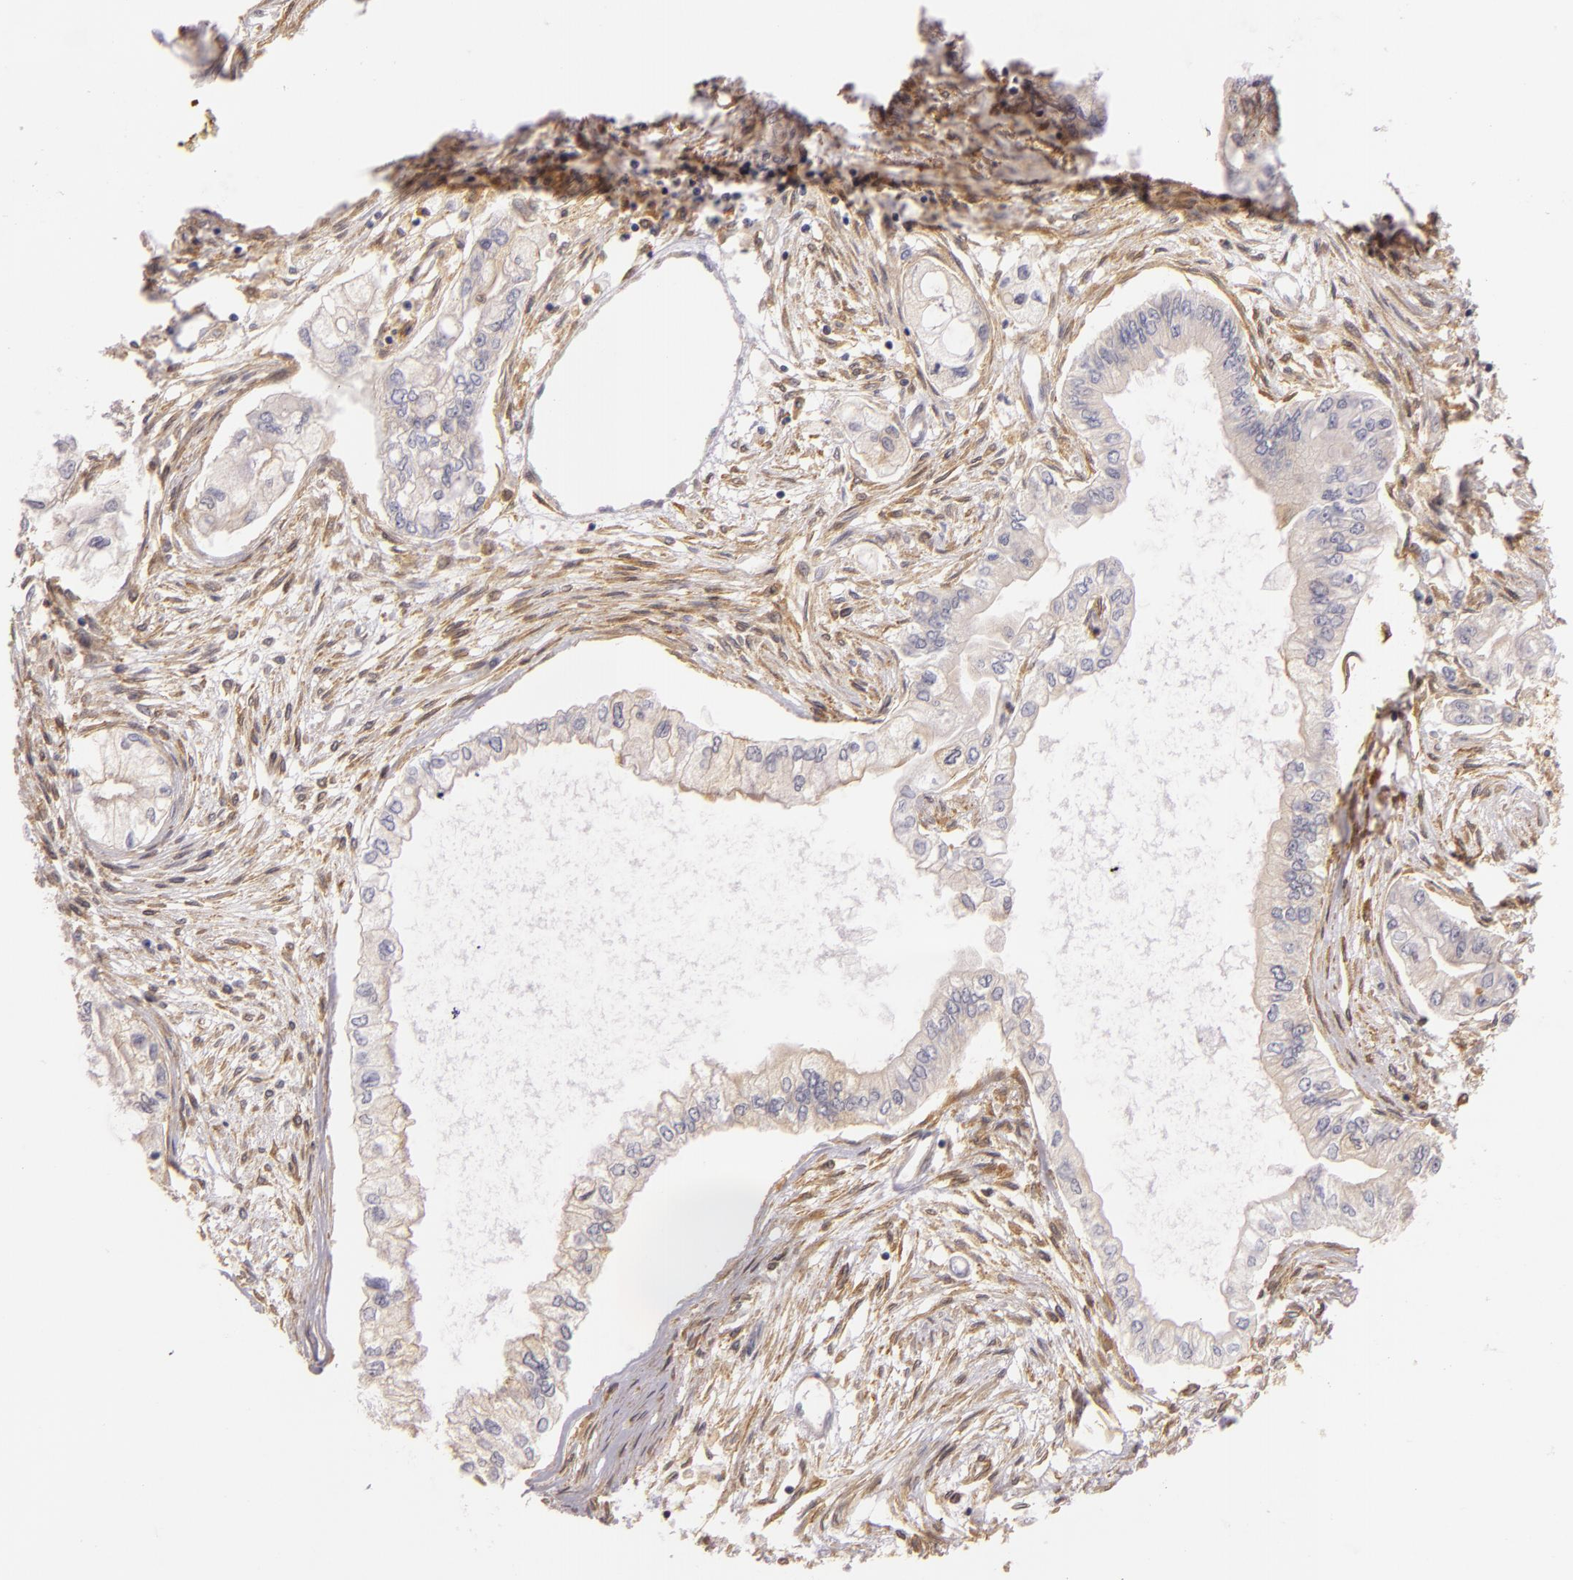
{"staining": {"intensity": "weak", "quantity": "<25%", "location": "cytoplasmic/membranous"}, "tissue": "pancreatic cancer", "cell_type": "Tumor cells", "image_type": "cancer", "snomed": [{"axis": "morphology", "description": "Adenocarcinoma, NOS"}, {"axis": "topography", "description": "Pancreas"}], "caption": "Immunohistochemistry micrograph of pancreatic cancer stained for a protein (brown), which shows no positivity in tumor cells. (DAB IHC visualized using brightfield microscopy, high magnification).", "gene": "TOM1", "patient": {"sex": "male", "age": 79}}